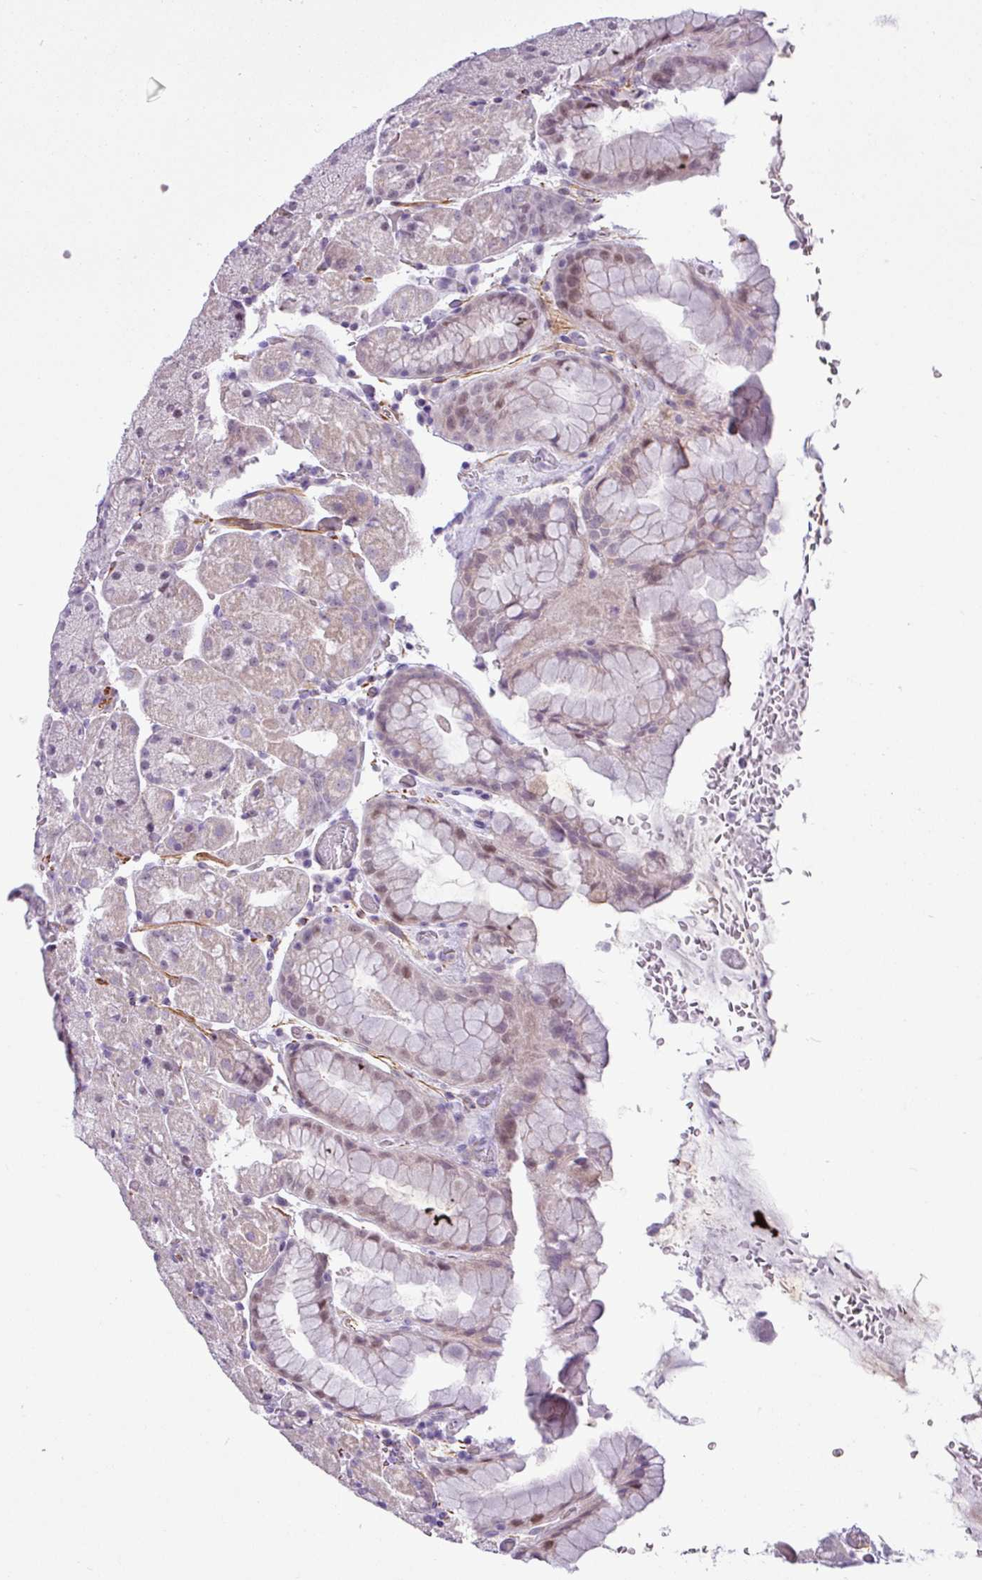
{"staining": {"intensity": "moderate", "quantity": "25%-75%", "location": "nuclear"}, "tissue": "stomach", "cell_type": "Glandular cells", "image_type": "normal", "snomed": [{"axis": "morphology", "description": "Normal tissue, NOS"}, {"axis": "topography", "description": "Stomach, upper"}, {"axis": "topography", "description": "Stomach, lower"}], "caption": "Immunohistochemistry (IHC) histopathology image of normal stomach stained for a protein (brown), which exhibits medium levels of moderate nuclear positivity in approximately 25%-75% of glandular cells.", "gene": "ATP10A", "patient": {"sex": "male", "age": 67}}